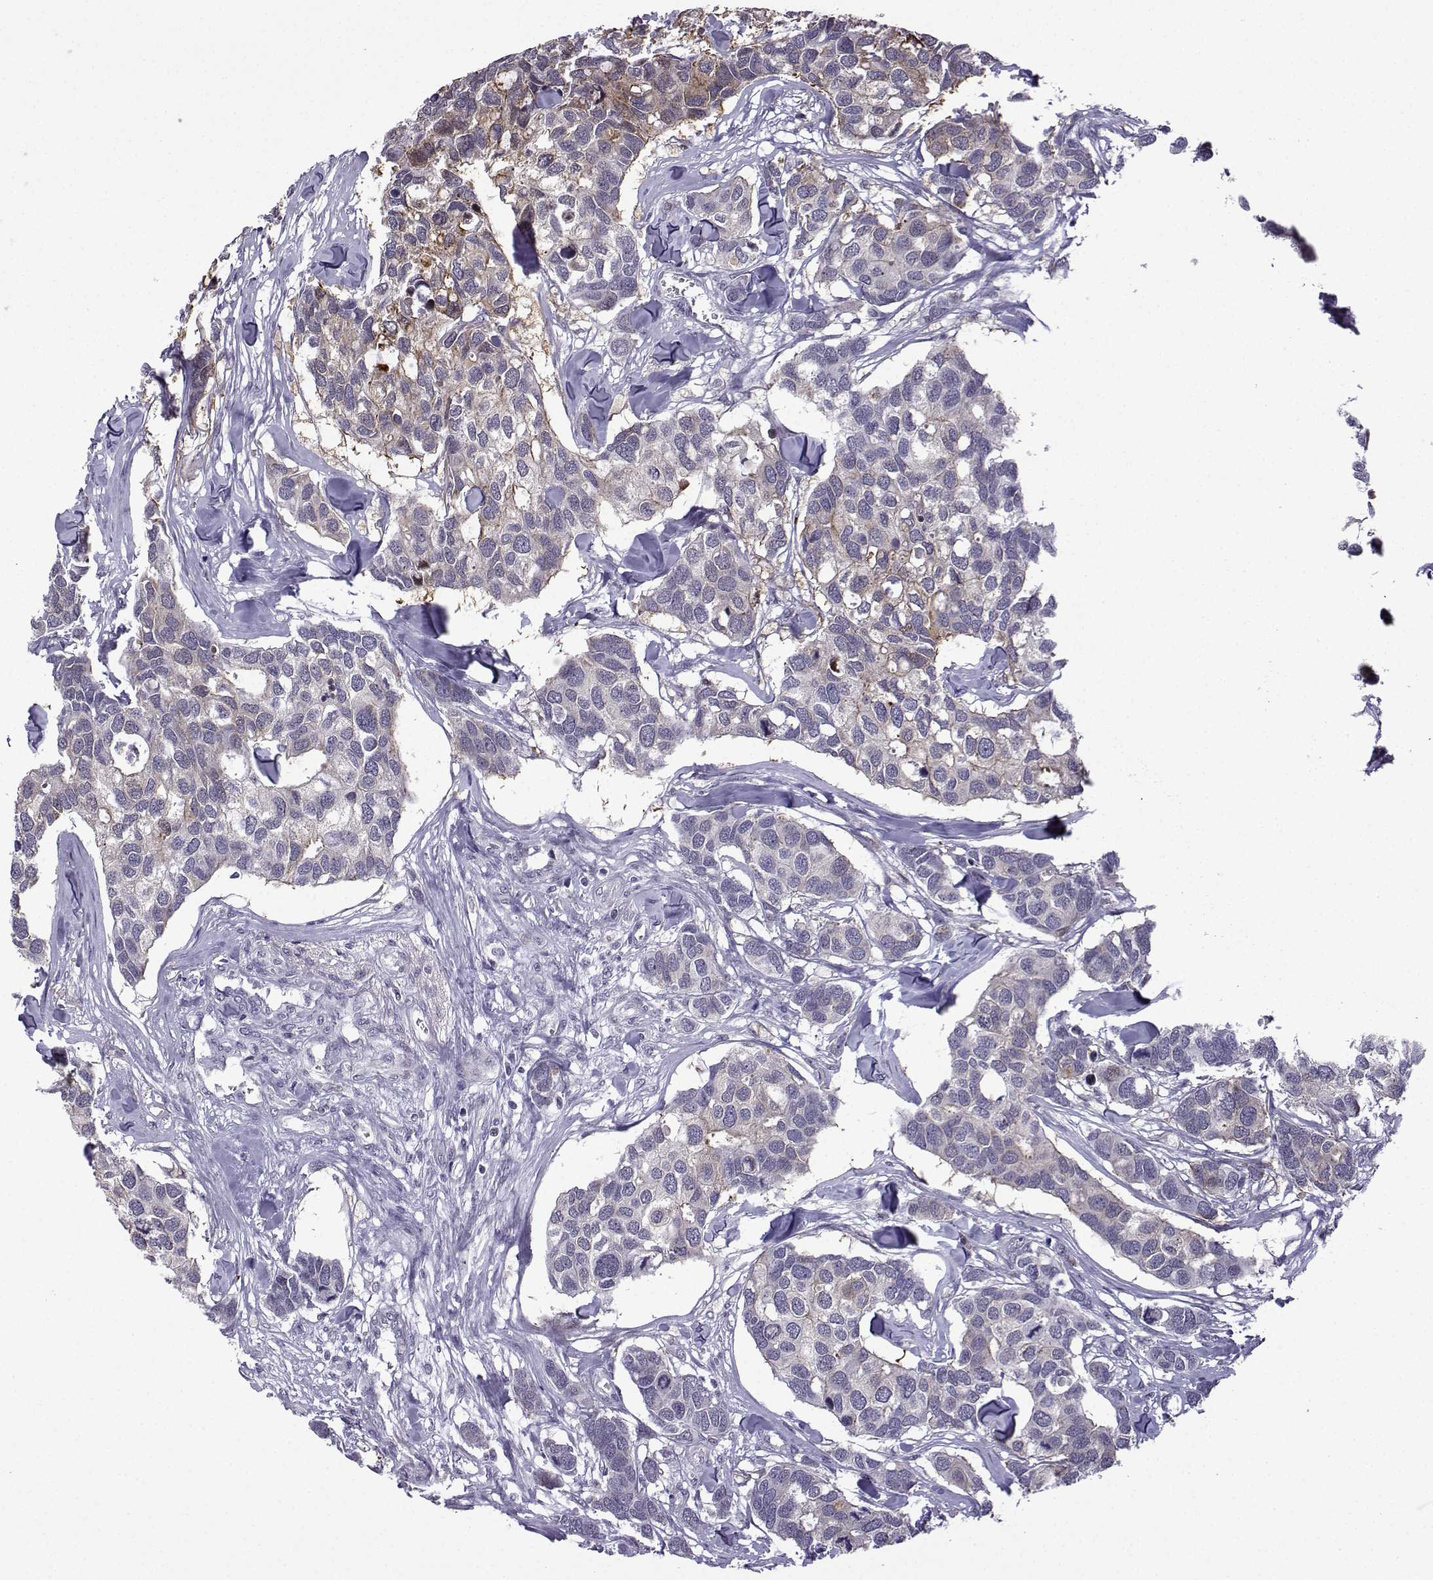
{"staining": {"intensity": "weak", "quantity": "<25%", "location": "cytoplasmic/membranous"}, "tissue": "breast cancer", "cell_type": "Tumor cells", "image_type": "cancer", "snomed": [{"axis": "morphology", "description": "Duct carcinoma"}, {"axis": "topography", "description": "Breast"}], "caption": "This is a image of IHC staining of breast infiltrating ductal carcinoma, which shows no staining in tumor cells.", "gene": "FGF3", "patient": {"sex": "female", "age": 83}}